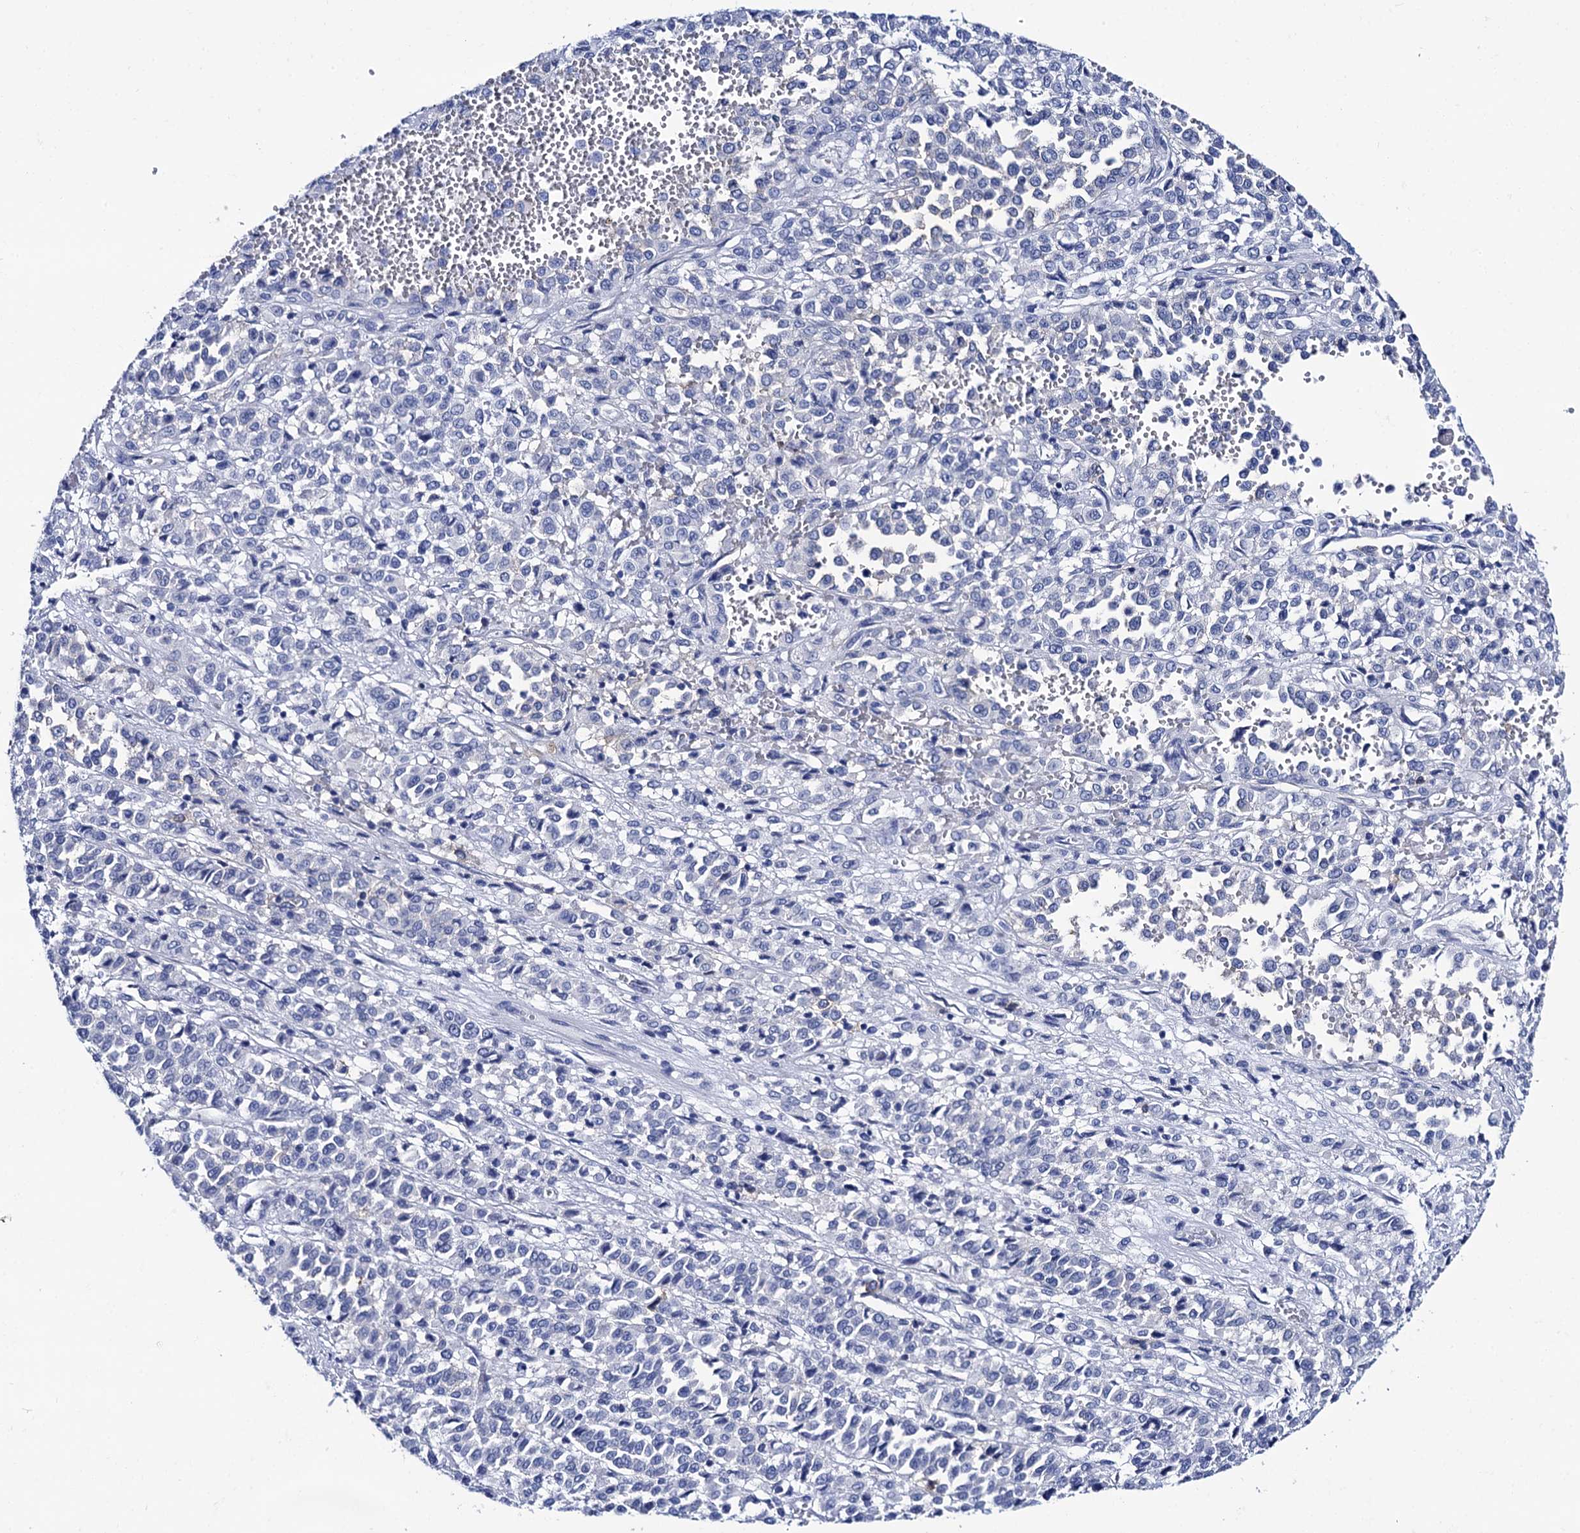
{"staining": {"intensity": "negative", "quantity": "none", "location": "none"}, "tissue": "melanoma", "cell_type": "Tumor cells", "image_type": "cancer", "snomed": [{"axis": "morphology", "description": "Malignant melanoma, Metastatic site"}, {"axis": "topography", "description": "Pancreas"}], "caption": "This is an immunohistochemistry (IHC) histopathology image of human malignant melanoma (metastatic site). There is no positivity in tumor cells.", "gene": "RAB3IP", "patient": {"sex": "female", "age": 30}}